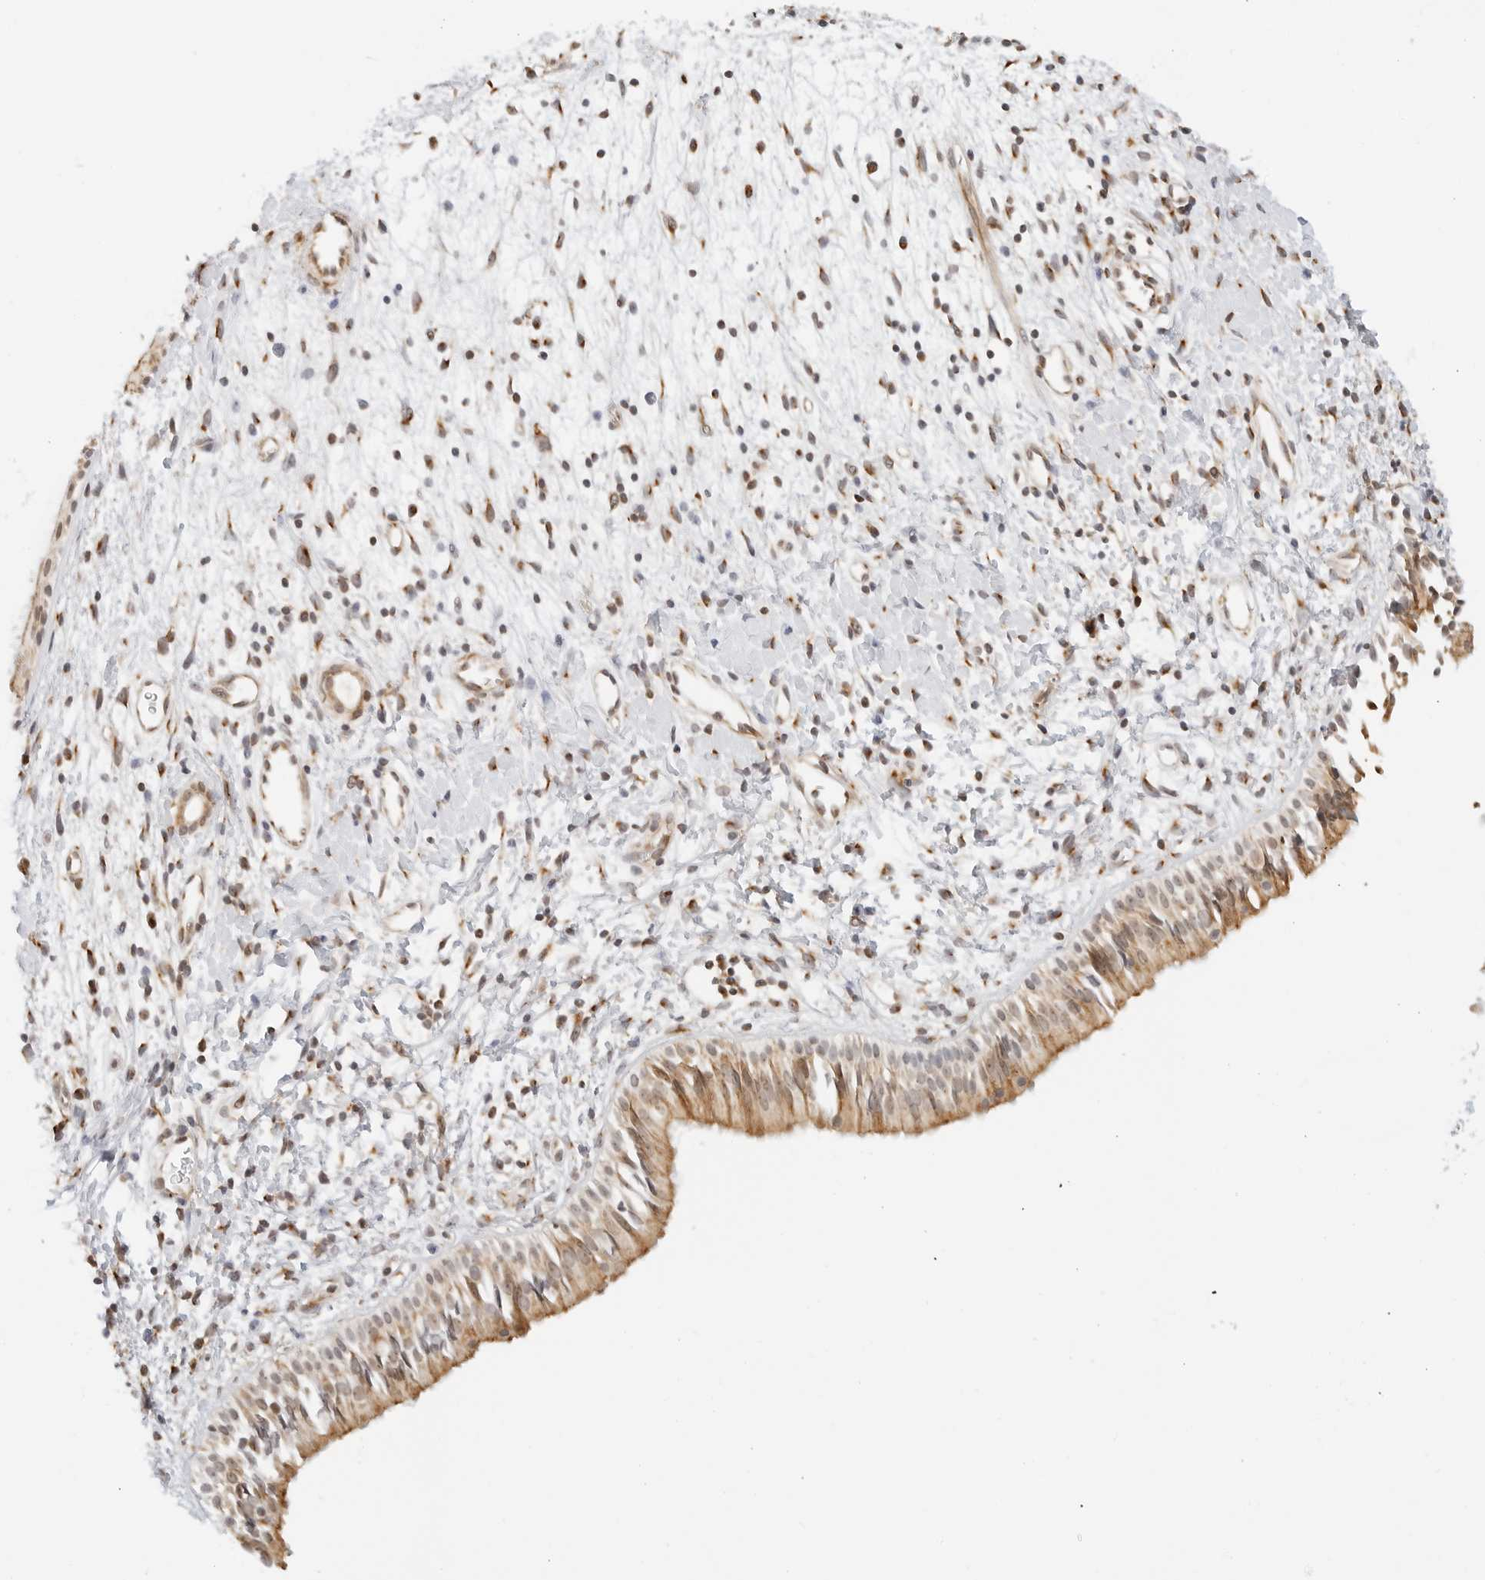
{"staining": {"intensity": "moderate", "quantity": ">75%", "location": "cytoplasmic/membranous,nuclear"}, "tissue": "nasopharynx", "cell_type": "Respiratory epithelial cells", "image_type": "normal", "snomed": [{"axis": "morphology", "description": "Normal tissue, NOS"}, {"axis": "topography", "description": "Nasopharynx"}], "caption": "A photomicrograph of human nasopharynx stained for a protein demonstrates moderate cytoplasmic/membranous,nuclear brown staining in respiratory epithelial cells. Using DAB (brown) and hematoxylin (blue) stains, captured at high magnification using brightfield microscopy.", "gene": "GORAB", "patient": {"sex": "male", "age": 22}}